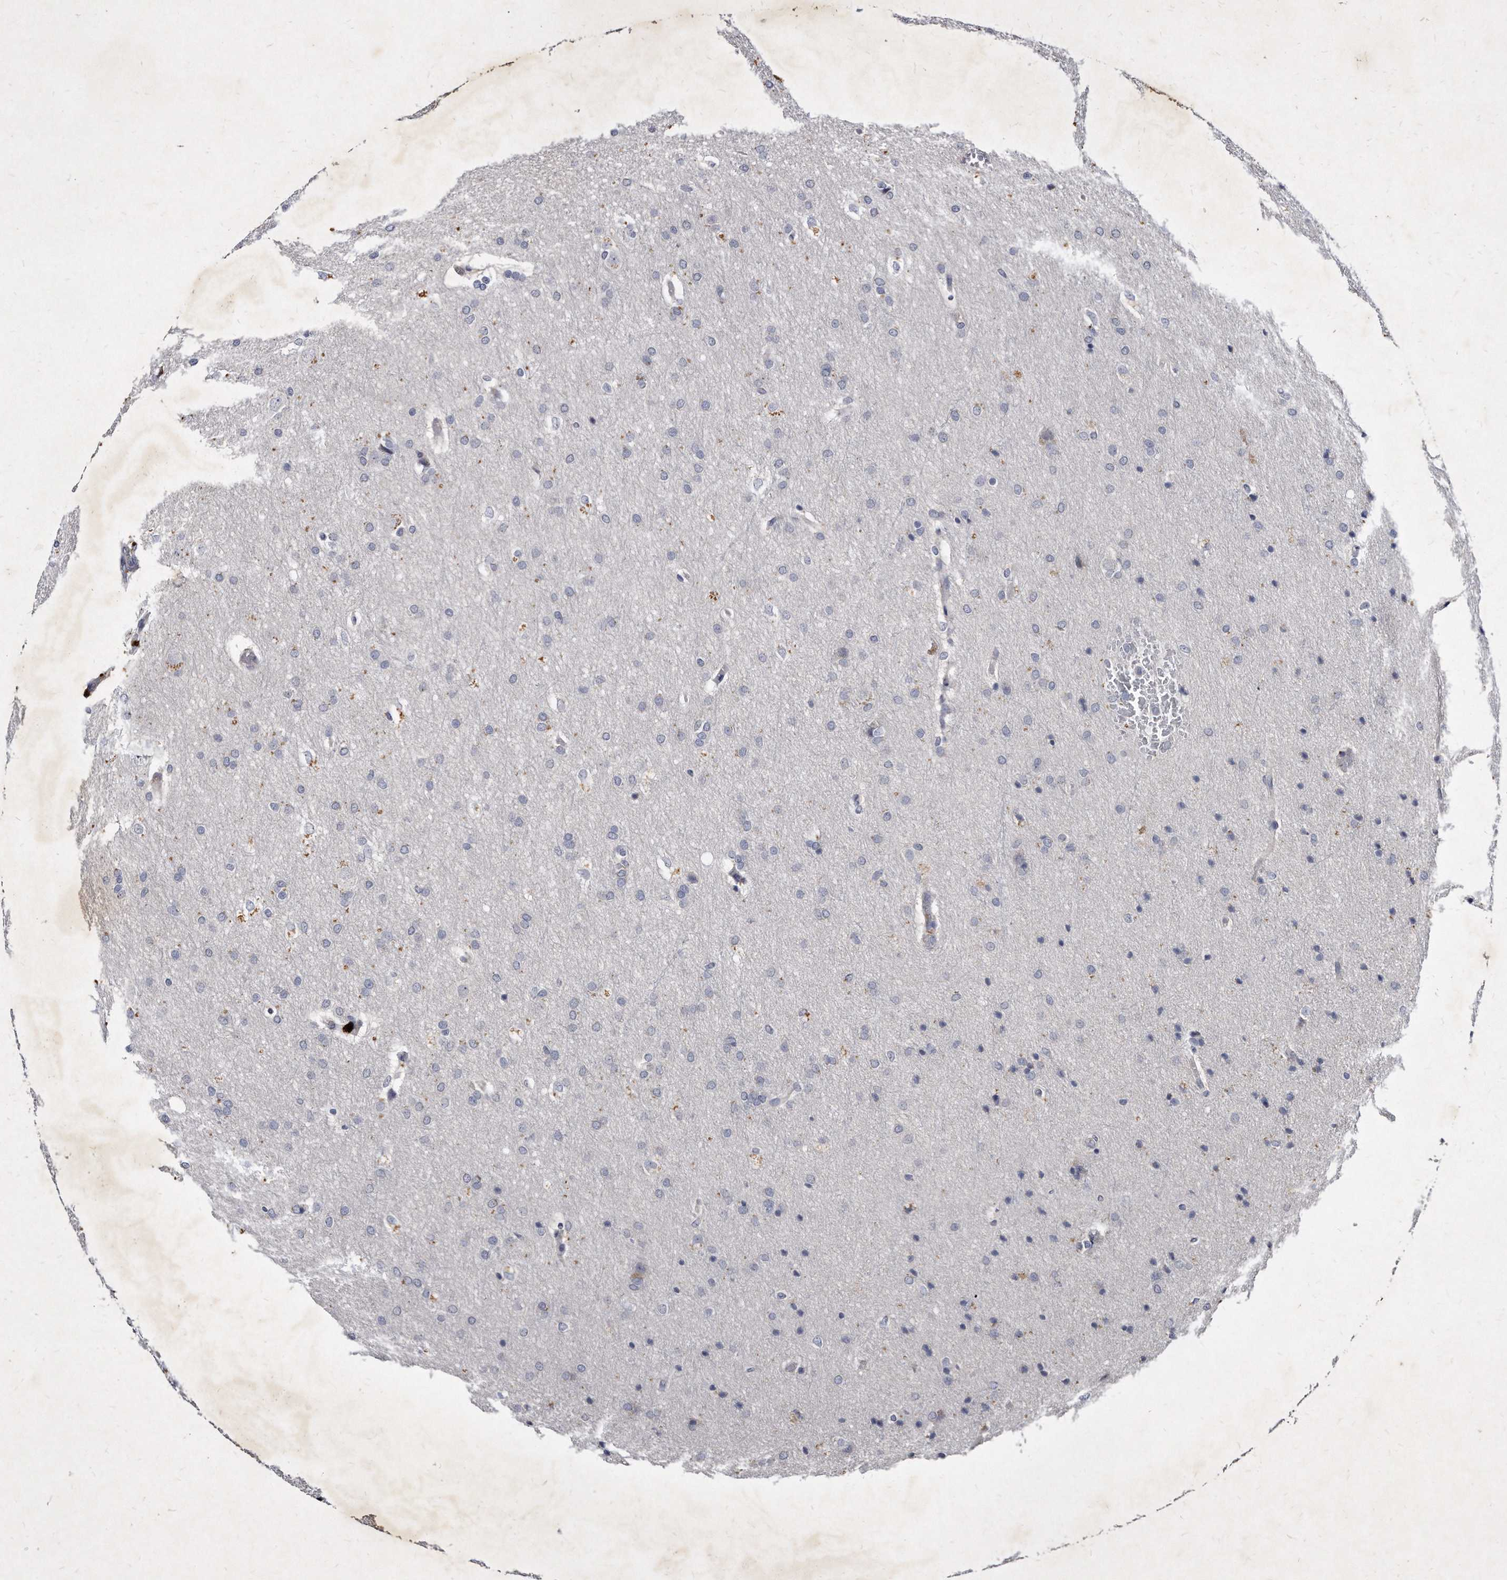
{"staining": {"intensity": "negative", "quantity": "none", "location": "none"}, "tissue": "glioma", "cell_type": "Tumor cells", "image_type": "cancer", "snomed": [{"axis": "morphology", "description": "Glioma, malignant, Low grade"}, {"axis": "topography", "description": "Brain"}], "caption": "Protein analysis of glioma exhibits no significant staining in tumor cells. Brightfield microscopy of IHC stained with DAB (brown) and hematoxylin (blue), captured at high magnification.", "gene": "KLHDC3", "patient": {"sex": "female", "age": 37}}